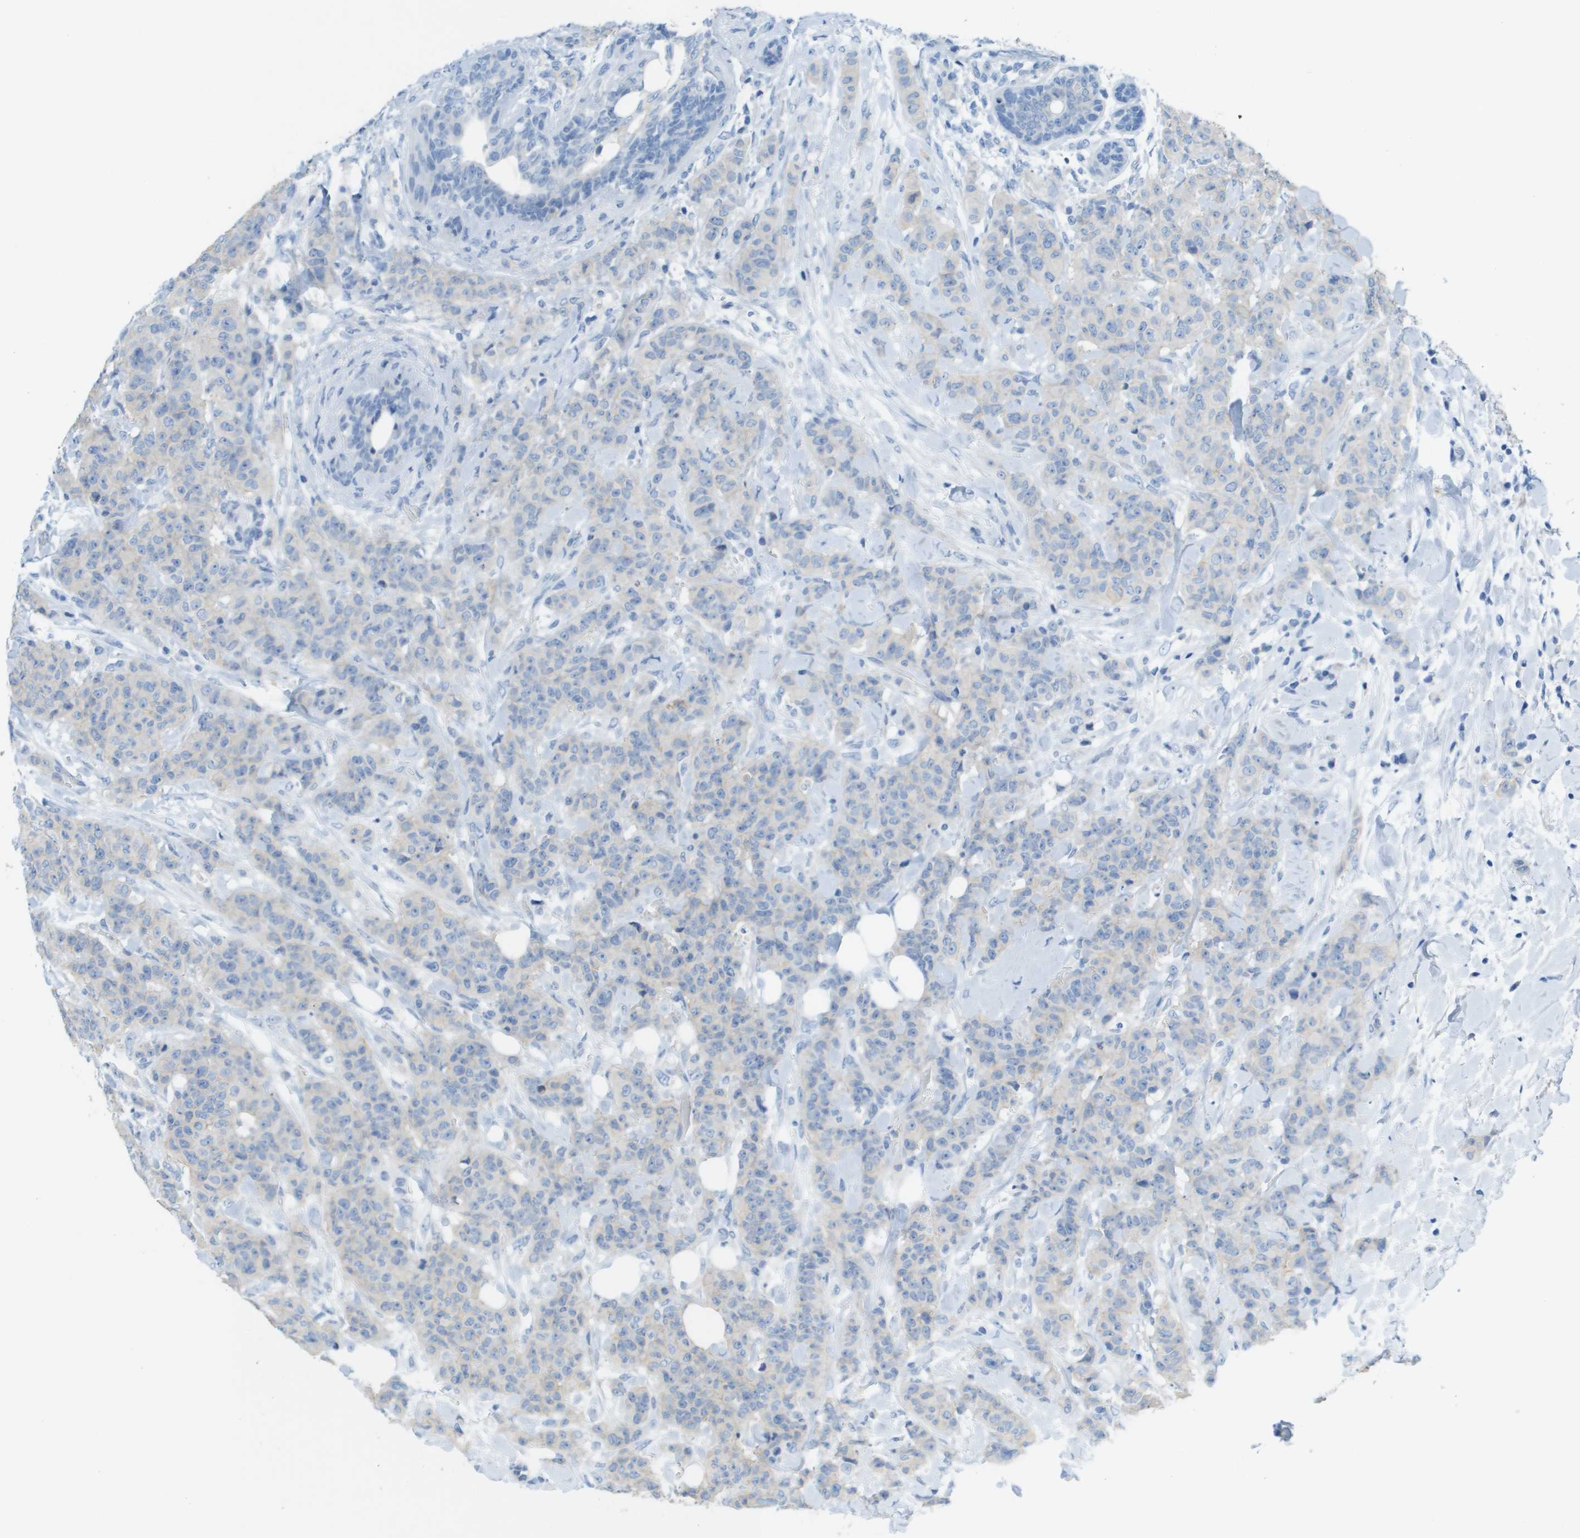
{"staining": {"intensity": "negative", "quantity": "none", "location": "none"}, "tissue": "breast cancer", "cell_type": "Tumor cells", "image_type": "cancer", "snomed": [{"axis": "morphology", "description": "Normal tissue, NOS"}, {"axis": "morphology", "description": "Duct carcinoma"}, {"axis": "topography", "description": "Breast"}], "caption": "Breast invasive ductal carcinoma stained for a protein using immunohistochemistry (IHC) shows no expression tumor cells.", "gene": "CD46", "patient": {"sex": "female", "age": 40}}